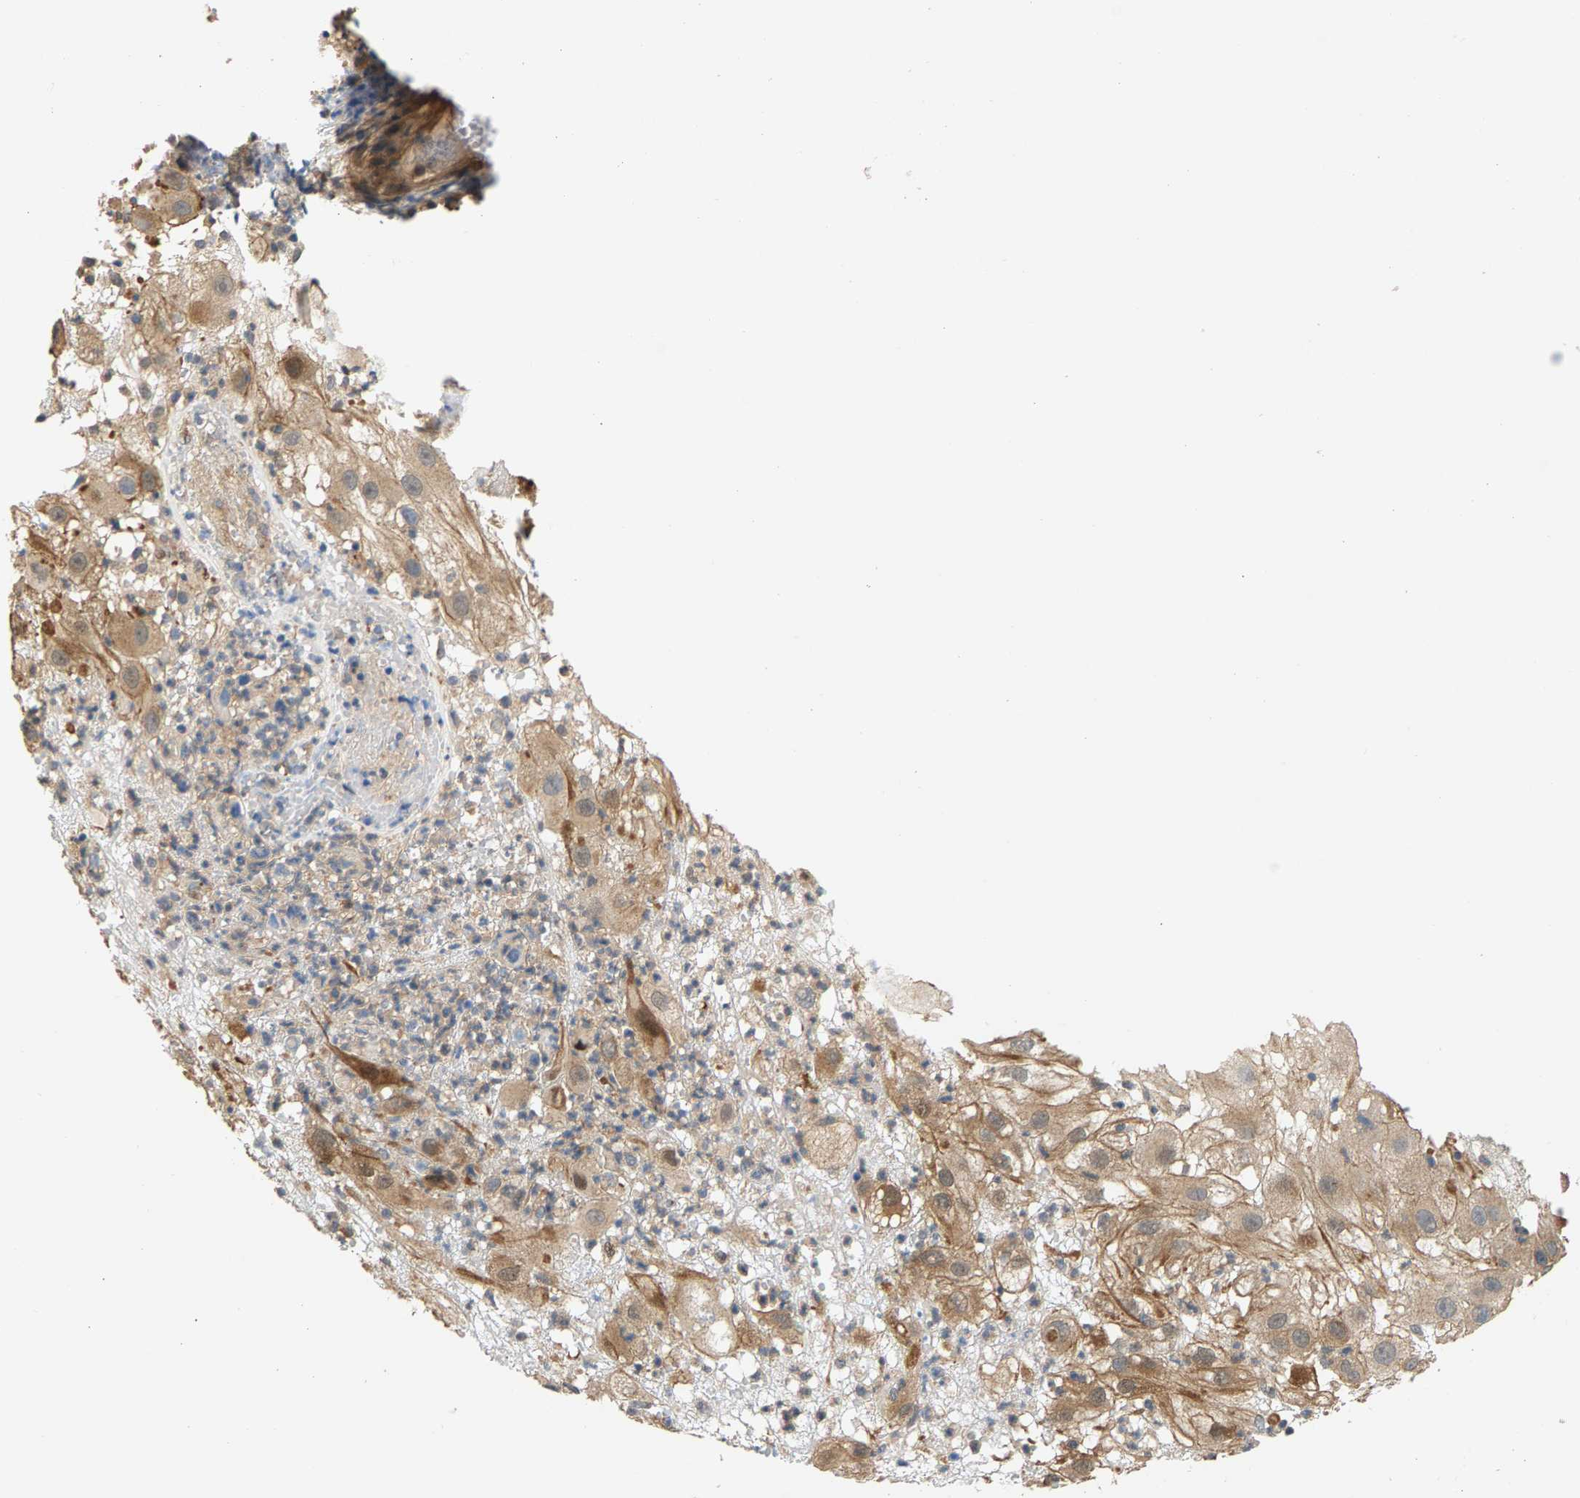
{"staining": {"intensity": "weak", "quantity": ">75%", "location": "cytoplasmic/membranous"}, "tissue": "melanoma", "cell_type": "Tumor cells", "image_type": "cancer", "snomed": [{"axis": "morphology", "description": "Malignant melanoma, NOS"}, {"axis": "topography", "description": "Skin"}], "caption": "Brown immunohistochemical staining in human malignant melanoma shows weak cytoplasmic/membranous positivity in about >75% of tumor cells.", "gene": "KRTAP27-1", "patient": {"sex": "female", "age": 81}}